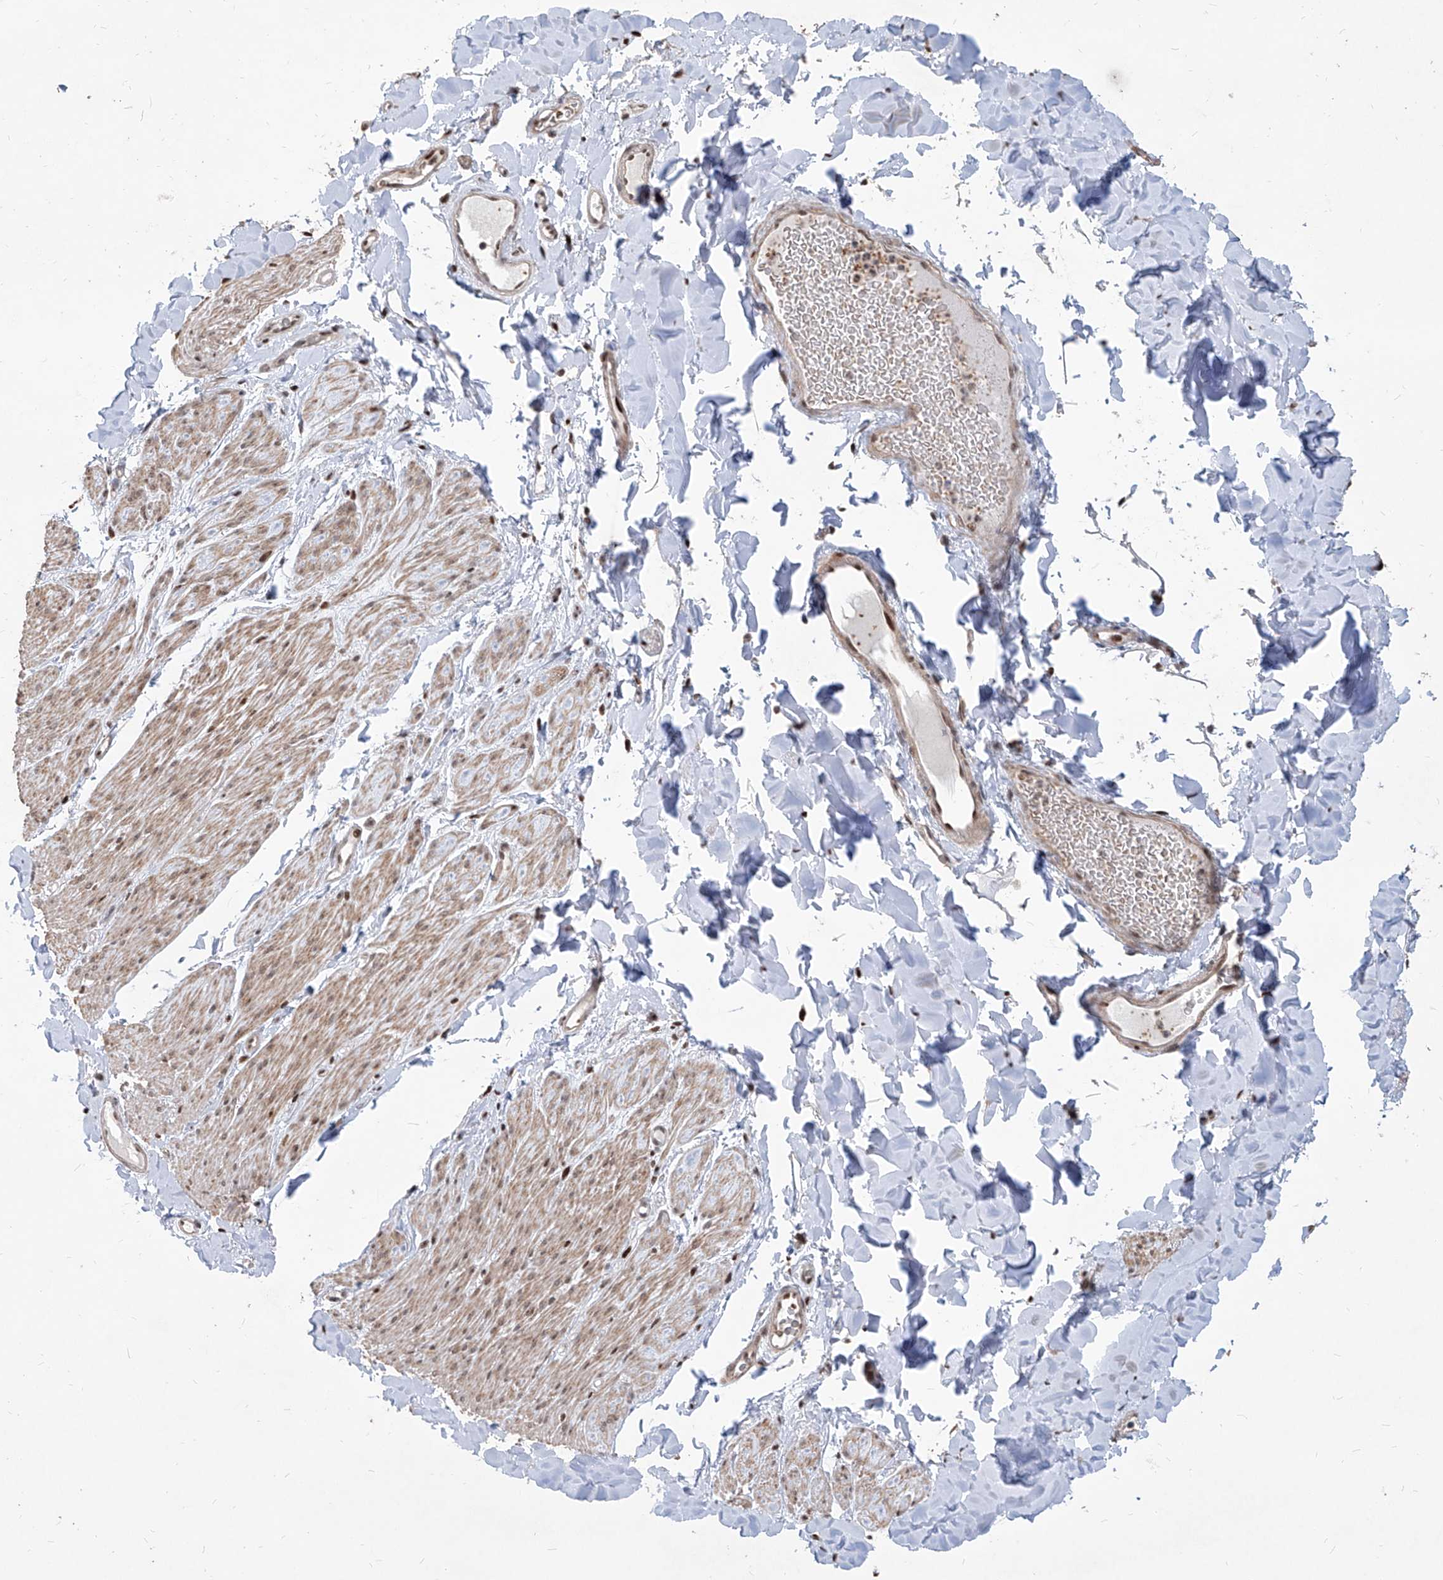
{"staining": {"intensity": "moderate", "quantity": ">75%", "location": "nuclear"}, "tissue": "smooth muscle", "cell_type": "Smooth muscle cells", "image_type": "normal", "snomed": [{"axis": "morphology", "description": "Normal tissue, NOS"}, {"axis": "topography", "description": "Colon"}, {"axis": "topography", "description": "Peripheral nerve tissue"}], "caption": "Immunohistochemical staining of normal smooth muscle exhibits >75% levels of moderate nuclear protein expression in approximately >75% of smooth muscle cells. (DAB (3,3'-diaminobenzidine) IHC with brightfield microscopy, high magnification).", "gene": "IRF2", "patient": {"sex": "female", "age": 61}}